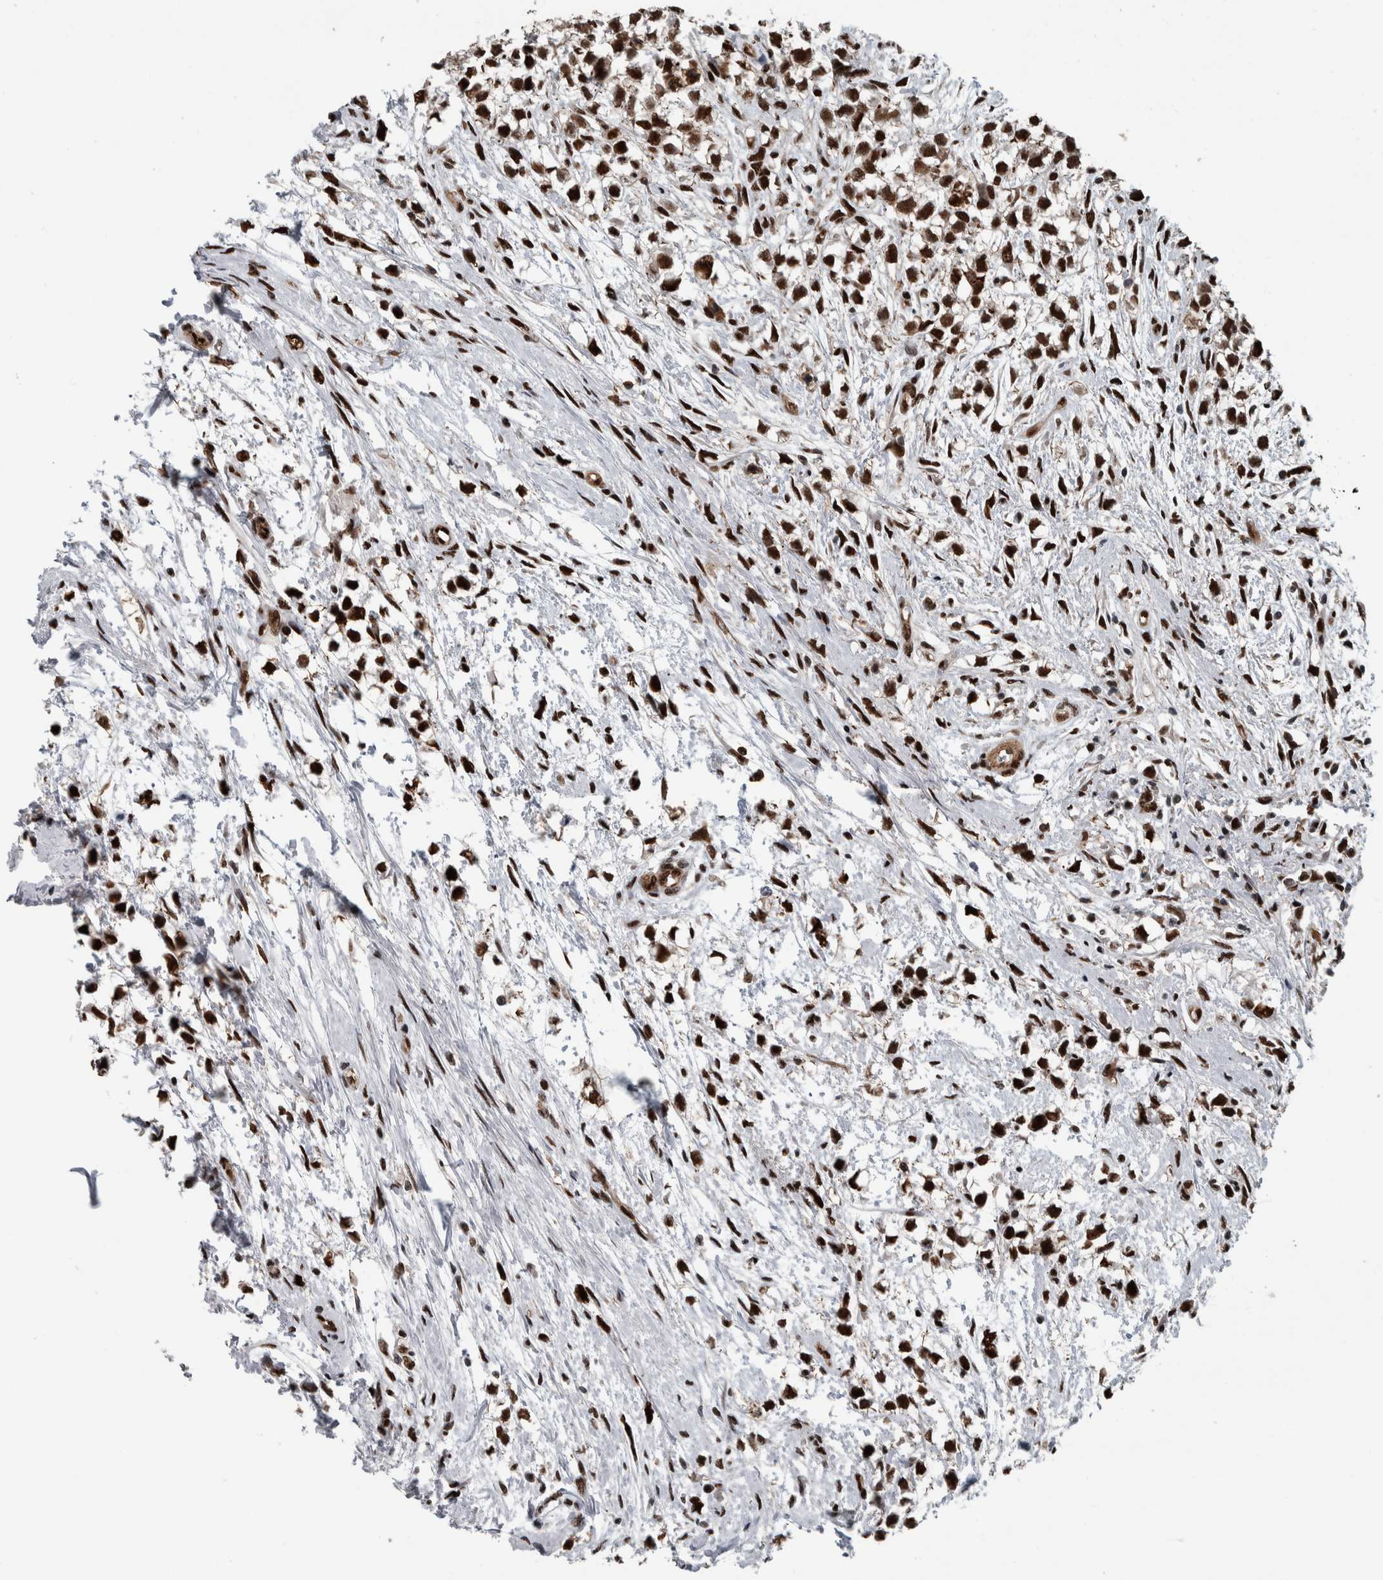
{"staining": {"intensity": "strong", "quantity": ">75%", "location": "nuclear"}, "tissue": "testis cancer", "cell_type": "Tumor cells", "image_type": "cancer", "snomed": [{"axis": "morphology", "description": "Seminoma, NOS"}, {"axis": "morphology", "description": "Carcinoma, Embryonal, NOS"}, {"axis": "topography", "description": "Testis"}], "caption": "Immunohistochemistry photomicrograph of neoplastic tissue: human testis cancer (seminoma) stained using immunohistochemistry (IHC) shows high levels of strong protein expression localized specifically in the nuclear of tumor cells, appearing as a nuclear brown color.", "gene": "FAM135B", "patient": {"sex": "male", "age": 51}}